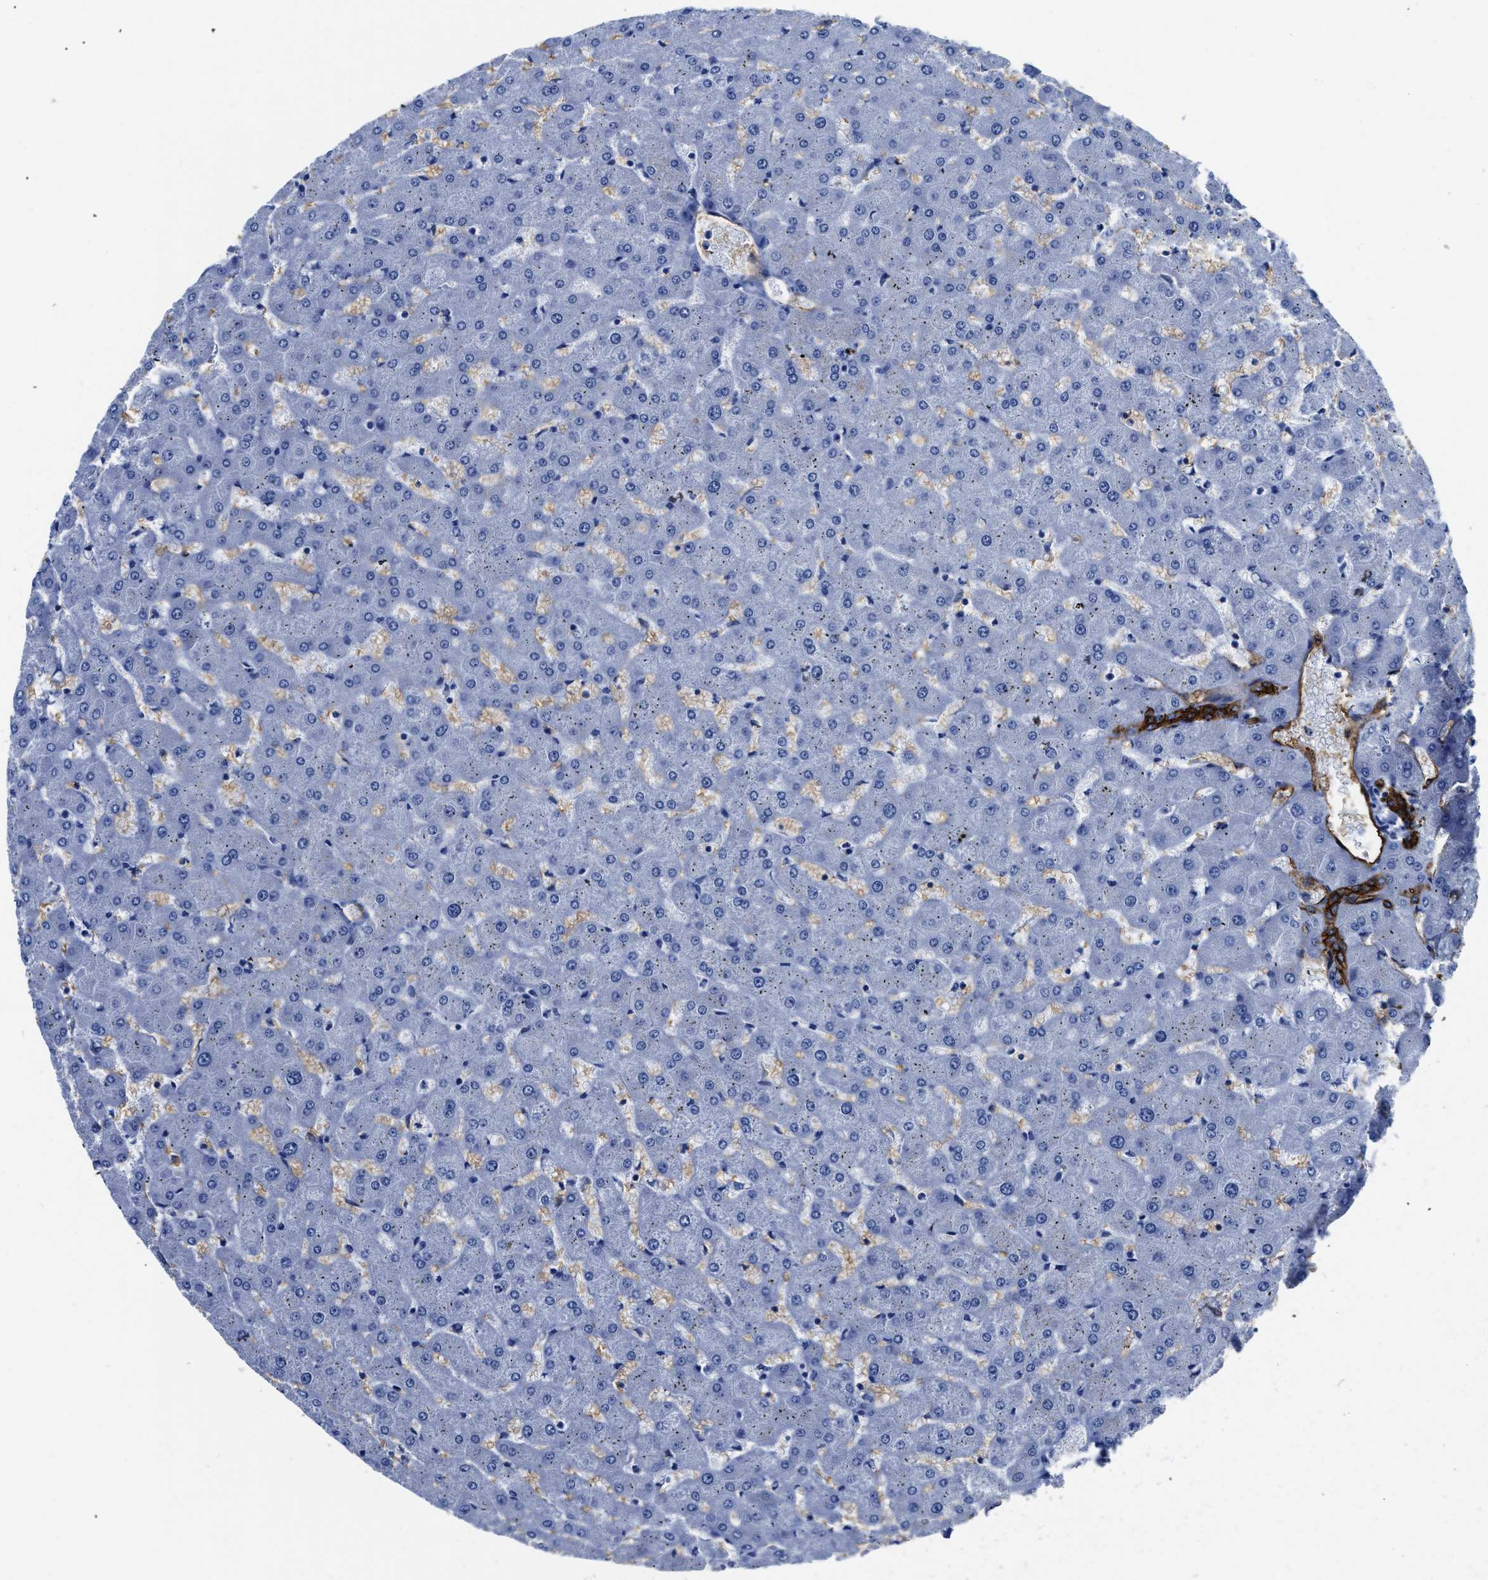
{"staining": {"intensity": "strong", "quantity": ">75%", "location": "cytoplasmic/membranous"}, "tissue": "liver", "cell_type": "Cholangiocytes", "image_type": "normal", "snomed": [{"axis": "morphology", "description": "Normal tissue, NOS"}, {"axis": "topography", "description": "Liver"}], "caption": "About >75% of cholangiocytes in benign human liver show strong cytoplasmic/membranous protein staining as visualized by brown immunohistochemical staining.", "gene": "AQP1", "patient": {"sex": "female", "age": 63}}